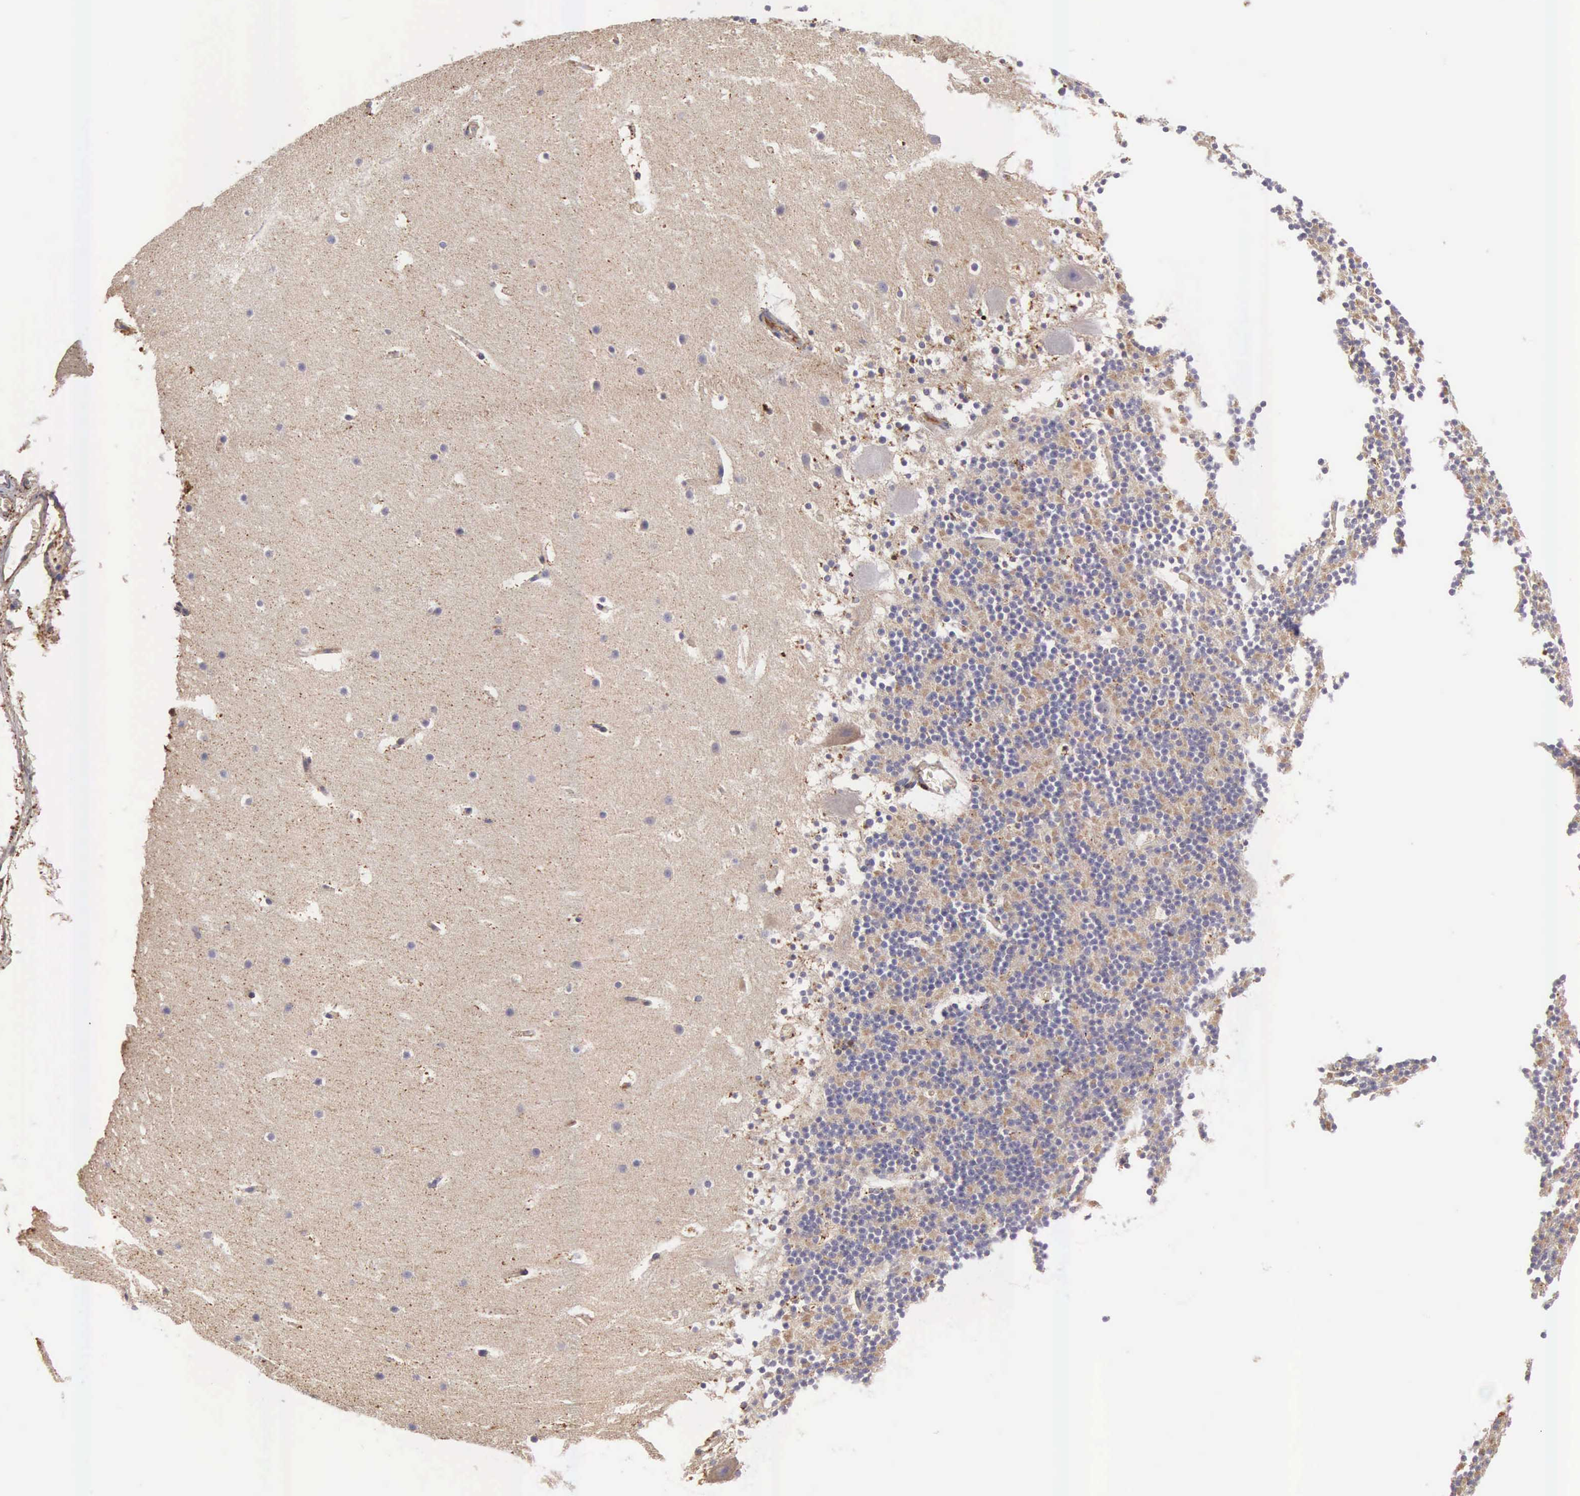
{"staining": {"intensity": "negative", "quantity": "none", "location": "none"}, "tissue": "cerebellum", "cell_type": "Cells in granular layer", "image_type": "normal", "snomed": [{"axis": "morphology", "description": "Normal tissue, NOS"}, {"axis": "topography", "description": "Cerebellum"}], "caption": "IHC of unremarkable human cerebellum displays no positivity in cells in granular layer. (DAB immunohistochemistry, high magnification).", "gene": "CLU", "patient": {"sex": "male", "age": 45}}